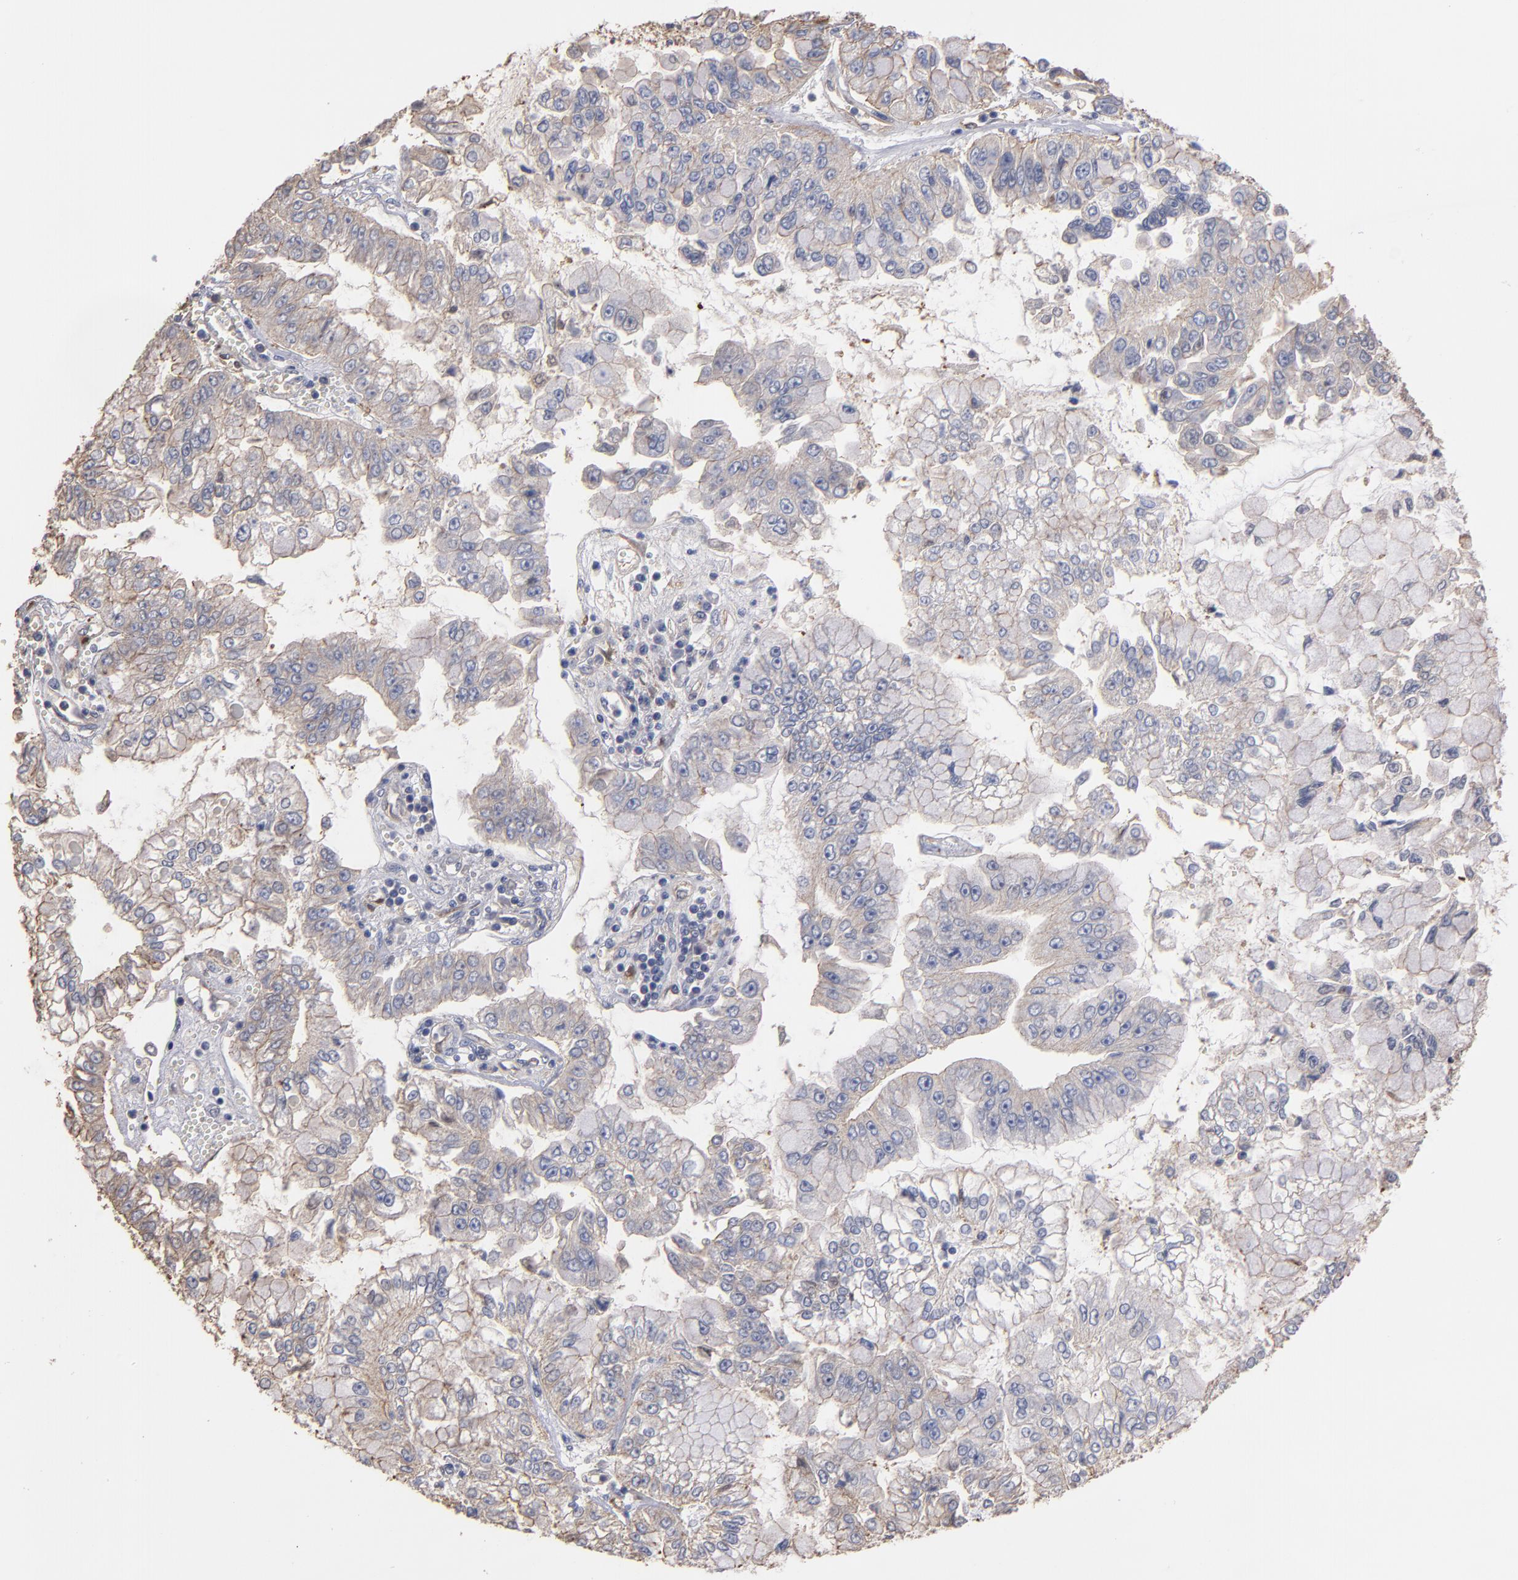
{"staining": {"intensity": "weak", "quantity": "25%-75%", "location": "cytoplasmic/membranous"}, "tissue": "liver cancer", "cell_type": "Tumor cells", "image_type": "cancer", "snomed": [{"axis": "morphology", "description": "Cholangiocarcinoma"}, {"axis": "topography", "description": "Liver"}], "caption": "Tumor cells display low levels of weak cytoplasmic/membranous staining in about 25%-75% of cells in cholangiocarcinoma (liver).", "gene": "ESYT2", "patient": {"sex": "female", "age": 79}}